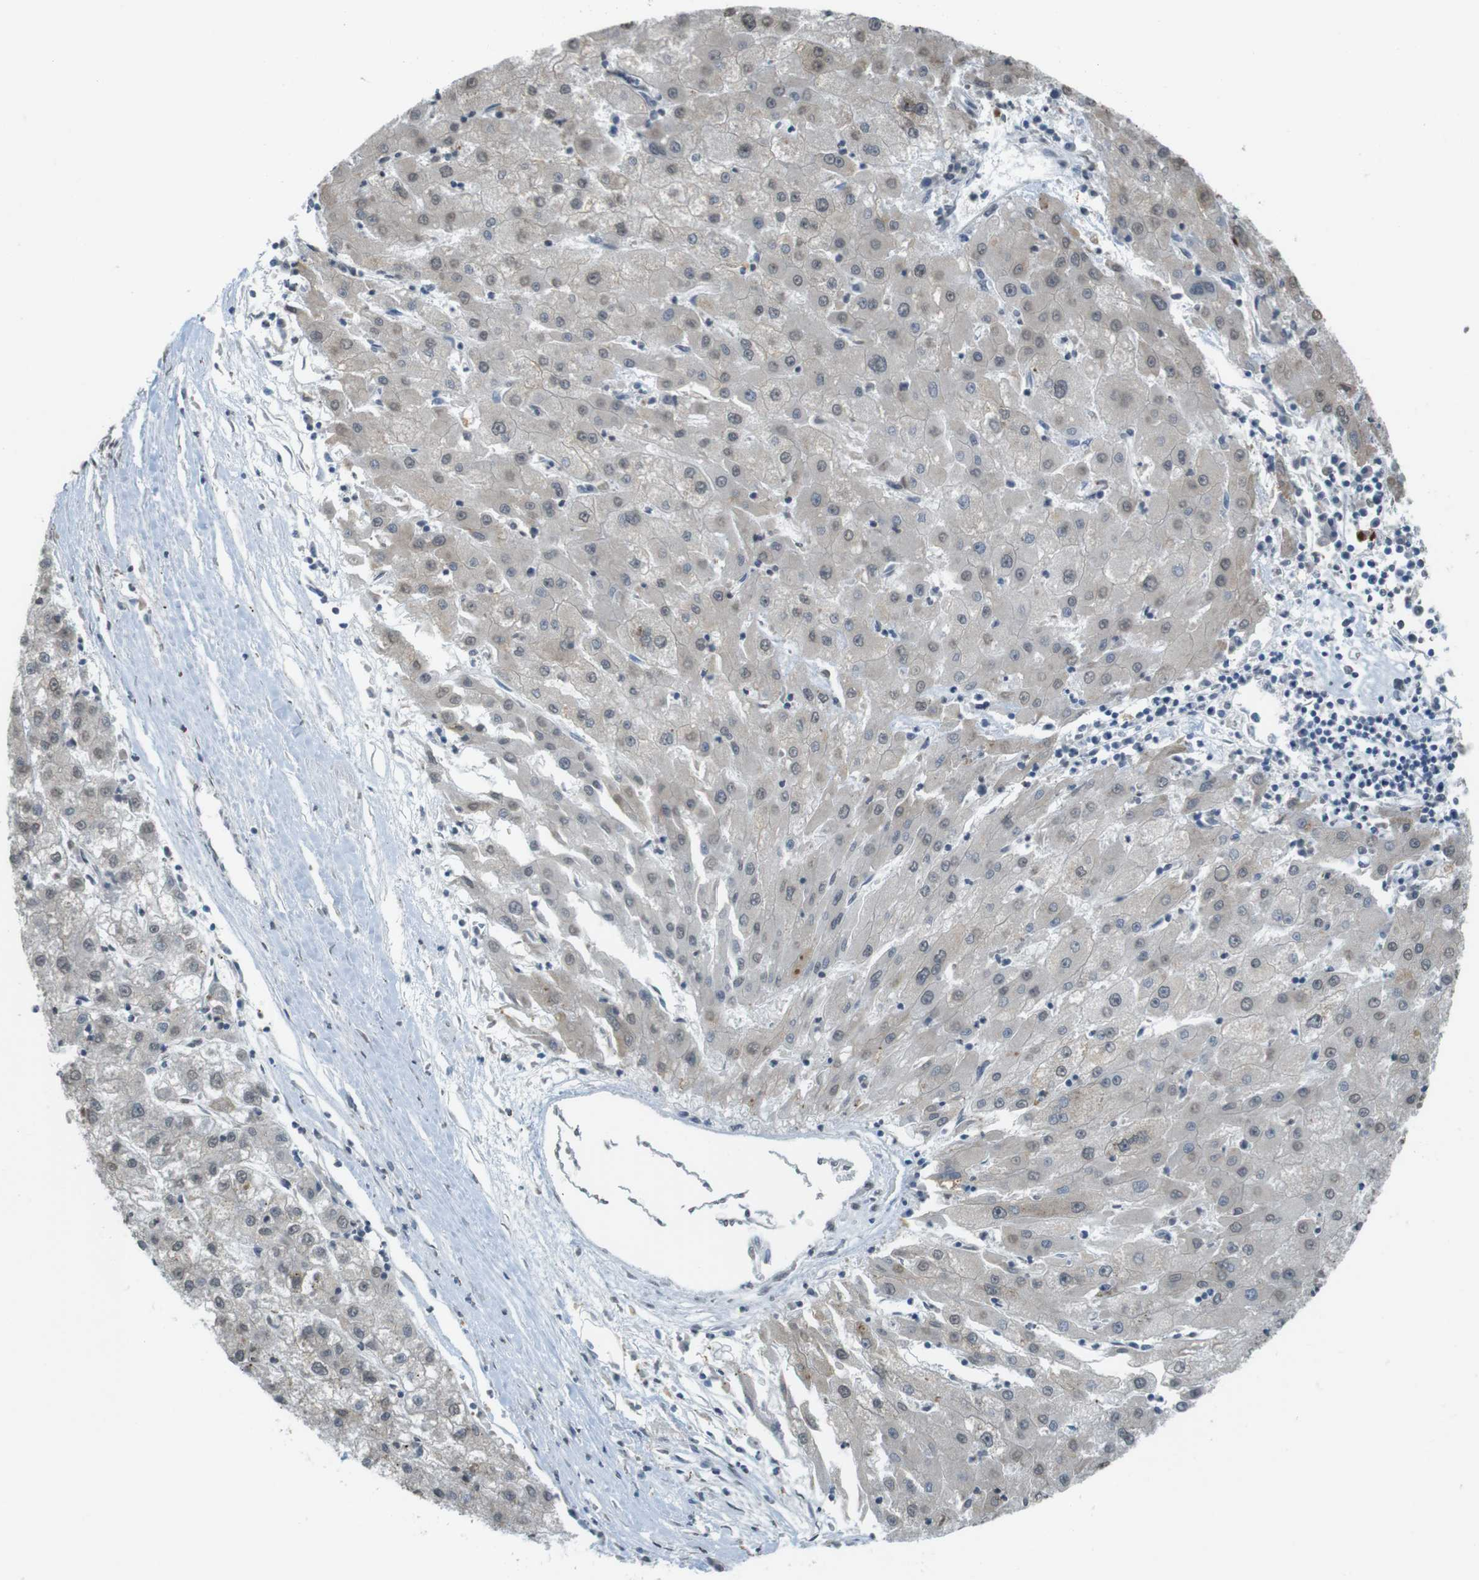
{"staining": {"intensity": "negative", "quantity": "none", "location": "none"}, "tissue": "liver cancer", "cell_type": "Tumor cells", "image_type": "cancer", "snomed": [{"axis": "morphology", "description": "Carcinoma, Hepatocellular, NOS"}, {"axis": "topography", "description": "Liver"}], "caption": "There is no significant expression in tumor cells of liver cancer.", "gene": "FZD10", "patient": {"sex": "male", "age": 72}}